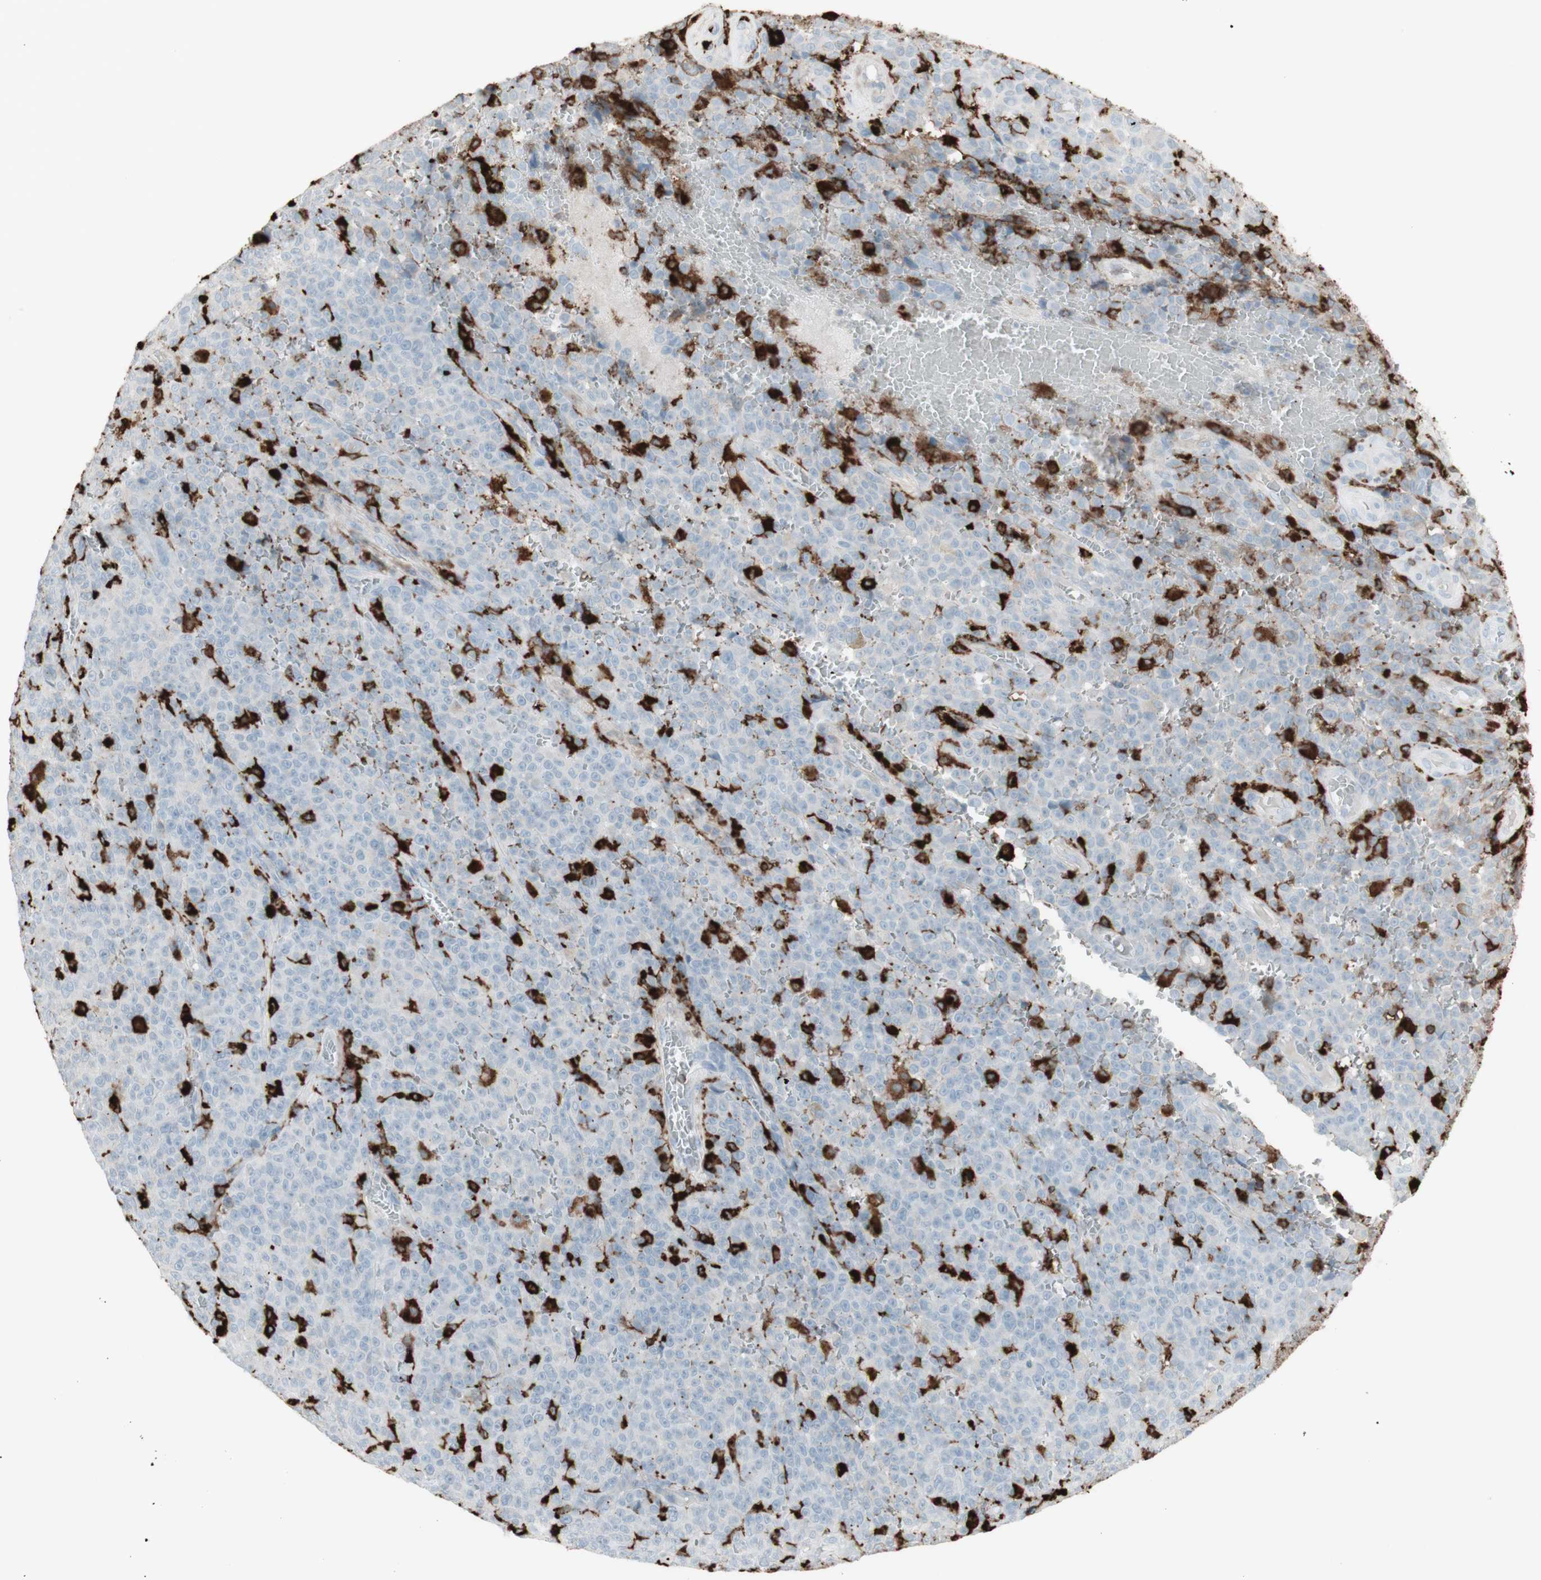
{"staining": {"intensity": "strong", "quantity": "<25%", "location": "cytoplasmic/membranous"}, "tissue": "melanoma", "cell_type": "Tumor cells", "image_type": "cancer", "snomed": [{"axis": "morphology", "description": "Malignant melanoma, NOS"}, {"axis": "topography", "description": "Skin"}], "caption": "Malignant melanoma tissue demonstrates strong cytoplasmic/membranous expression in about <25% of tumor cells", "gene": "HLA-DPB1", "patient": {"sex": "female", "age": 82}}